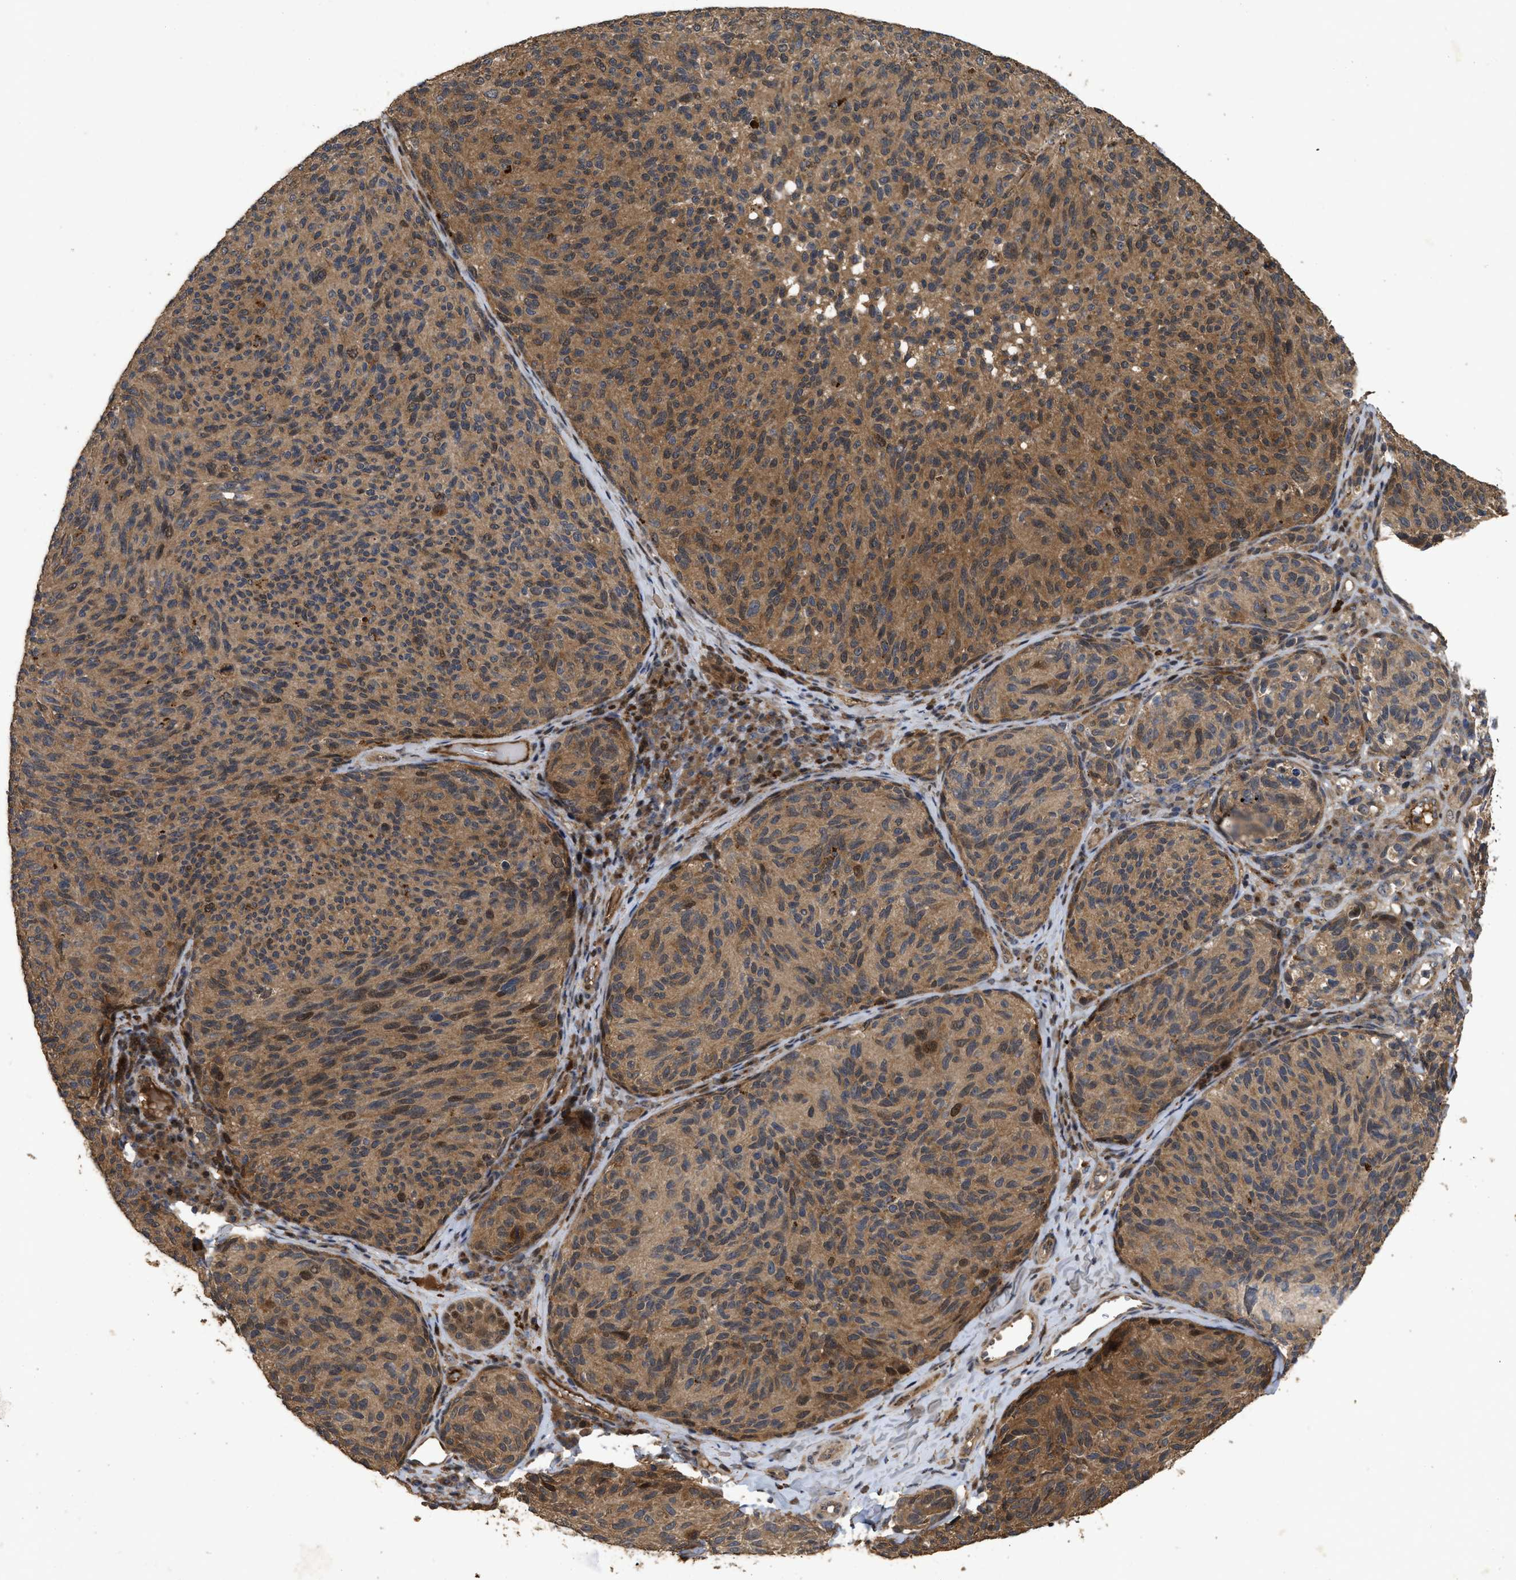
{"staining": {"intensity": "moderate", "quantity": ">75%", "location": "cytoplasmic/membranous,nuclear"}, "tissue": "melanoma", "cell_type": "Tumor cells", "image_type": "cancer", "snomed": [{"axis": "morphology", "description": "Malignant melanoma, NOS"}, {"axis": "topography", "description": "Skin"}], "caption": "This is a histology image of immunohistochemistry (IHC) staining of malignant melanoma, which shows moderate expression in the cytoplasmic/membranous and nuclear of tumor cells.", "gene": "CBR3", "patient": {"sex": "female", "age": 73}}